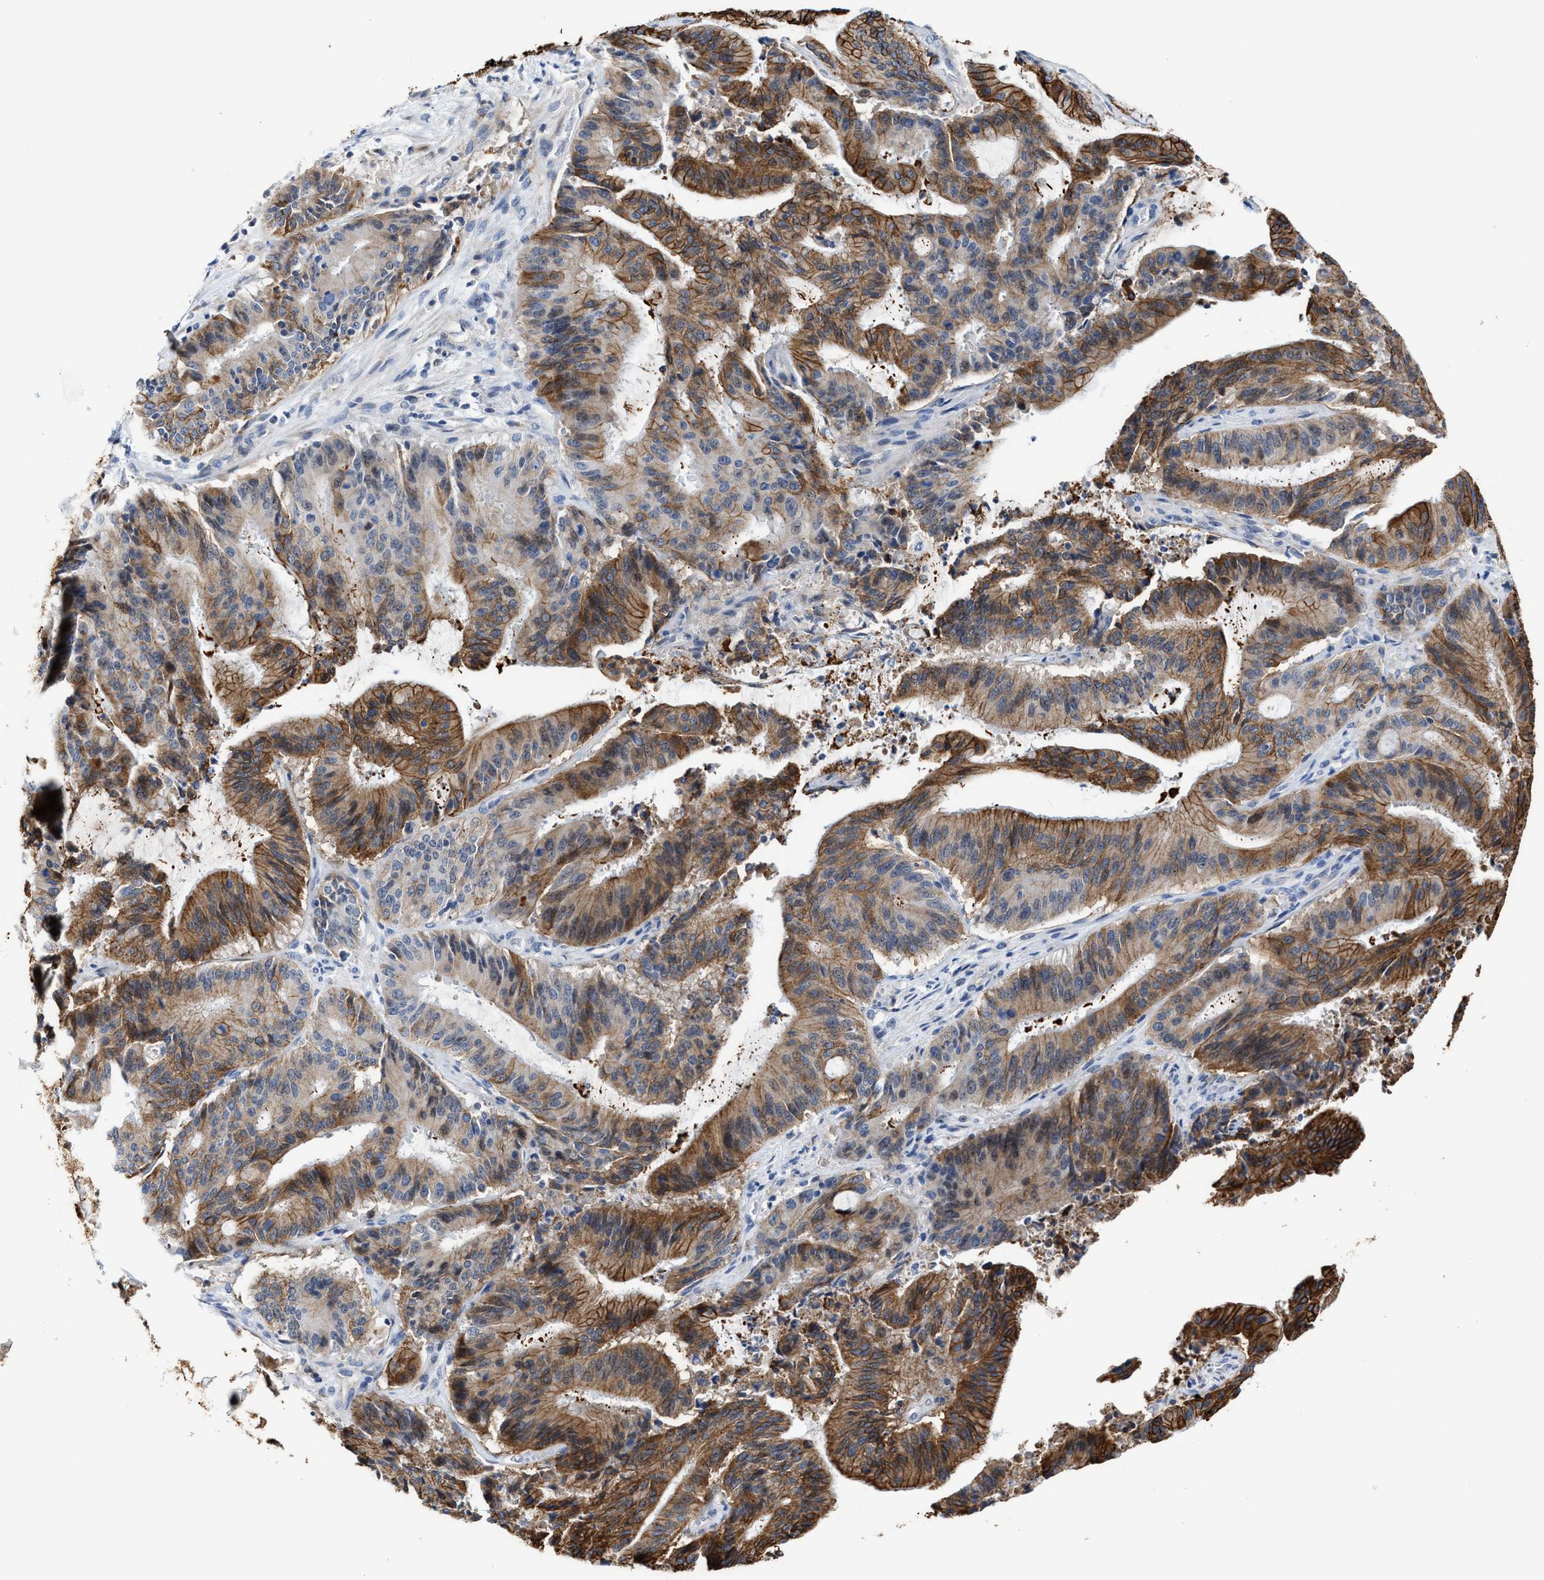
{"staining": {"intensity": "moderate", "quantity": ">75%", "location": "cytoplasmic/membranous"}, "tissue": "liver cancer", "cell_type": "Tumor cells", "image_type": "cancer", "snomed": [{"axis": "morphology", "description": "Normal tissue, NOS"}, {"axis": "morphology", "description": "Cholangiocarcinoma"}, {"axis": "topography", "description": "Liver"}, {"axis": "topography", "description": "Peripheral nerve tissue"}], "caption": "Liver cholangiocarcinoma stained with a protein marker reveals moderate staining in tumor cells.", "gene": "JAG1", "patient": {"sex": "female", "age": 73}}